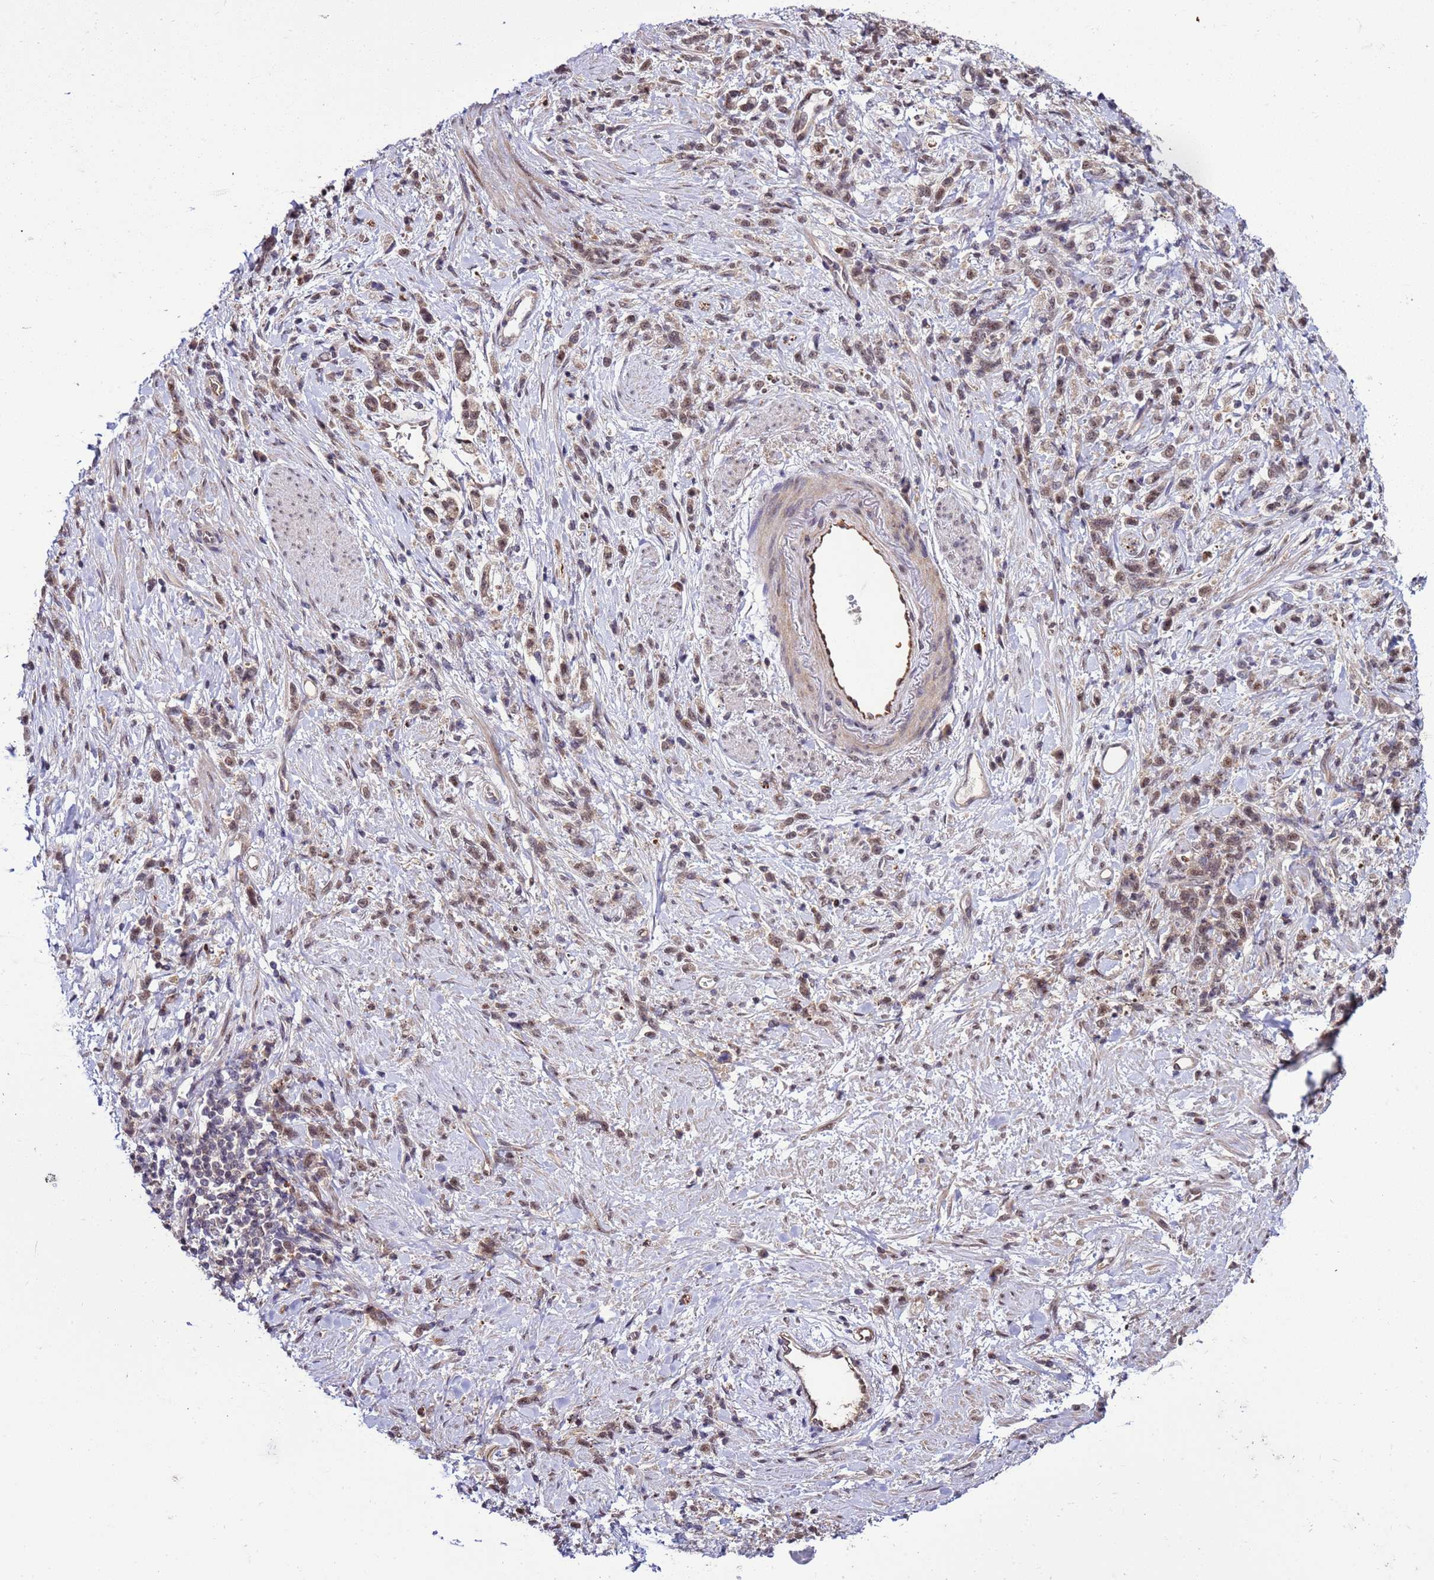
{"staining": {"intensity": "weak", "quantity": "25%-75%", "location": "nuclear"}, "tissue": "stomach cancer", "cell_type": "Tumor cells", "image_type": "cancer", "snomed": [{"axis": "morphology", "description": "Adenocarcinoma, NOS"}, {"axis": "topography", "description": "Stomach"}], "caption": "Immunohistochemistry (IHC) histopathology image of human stomach adenocarcinoma stained for a protein (brown), which exhibits low levels of weak nuclear positivity in about 25%-75% of tumor cells.", "gene": "GEN1", "patient": {"sex": "female", "age": 60}}